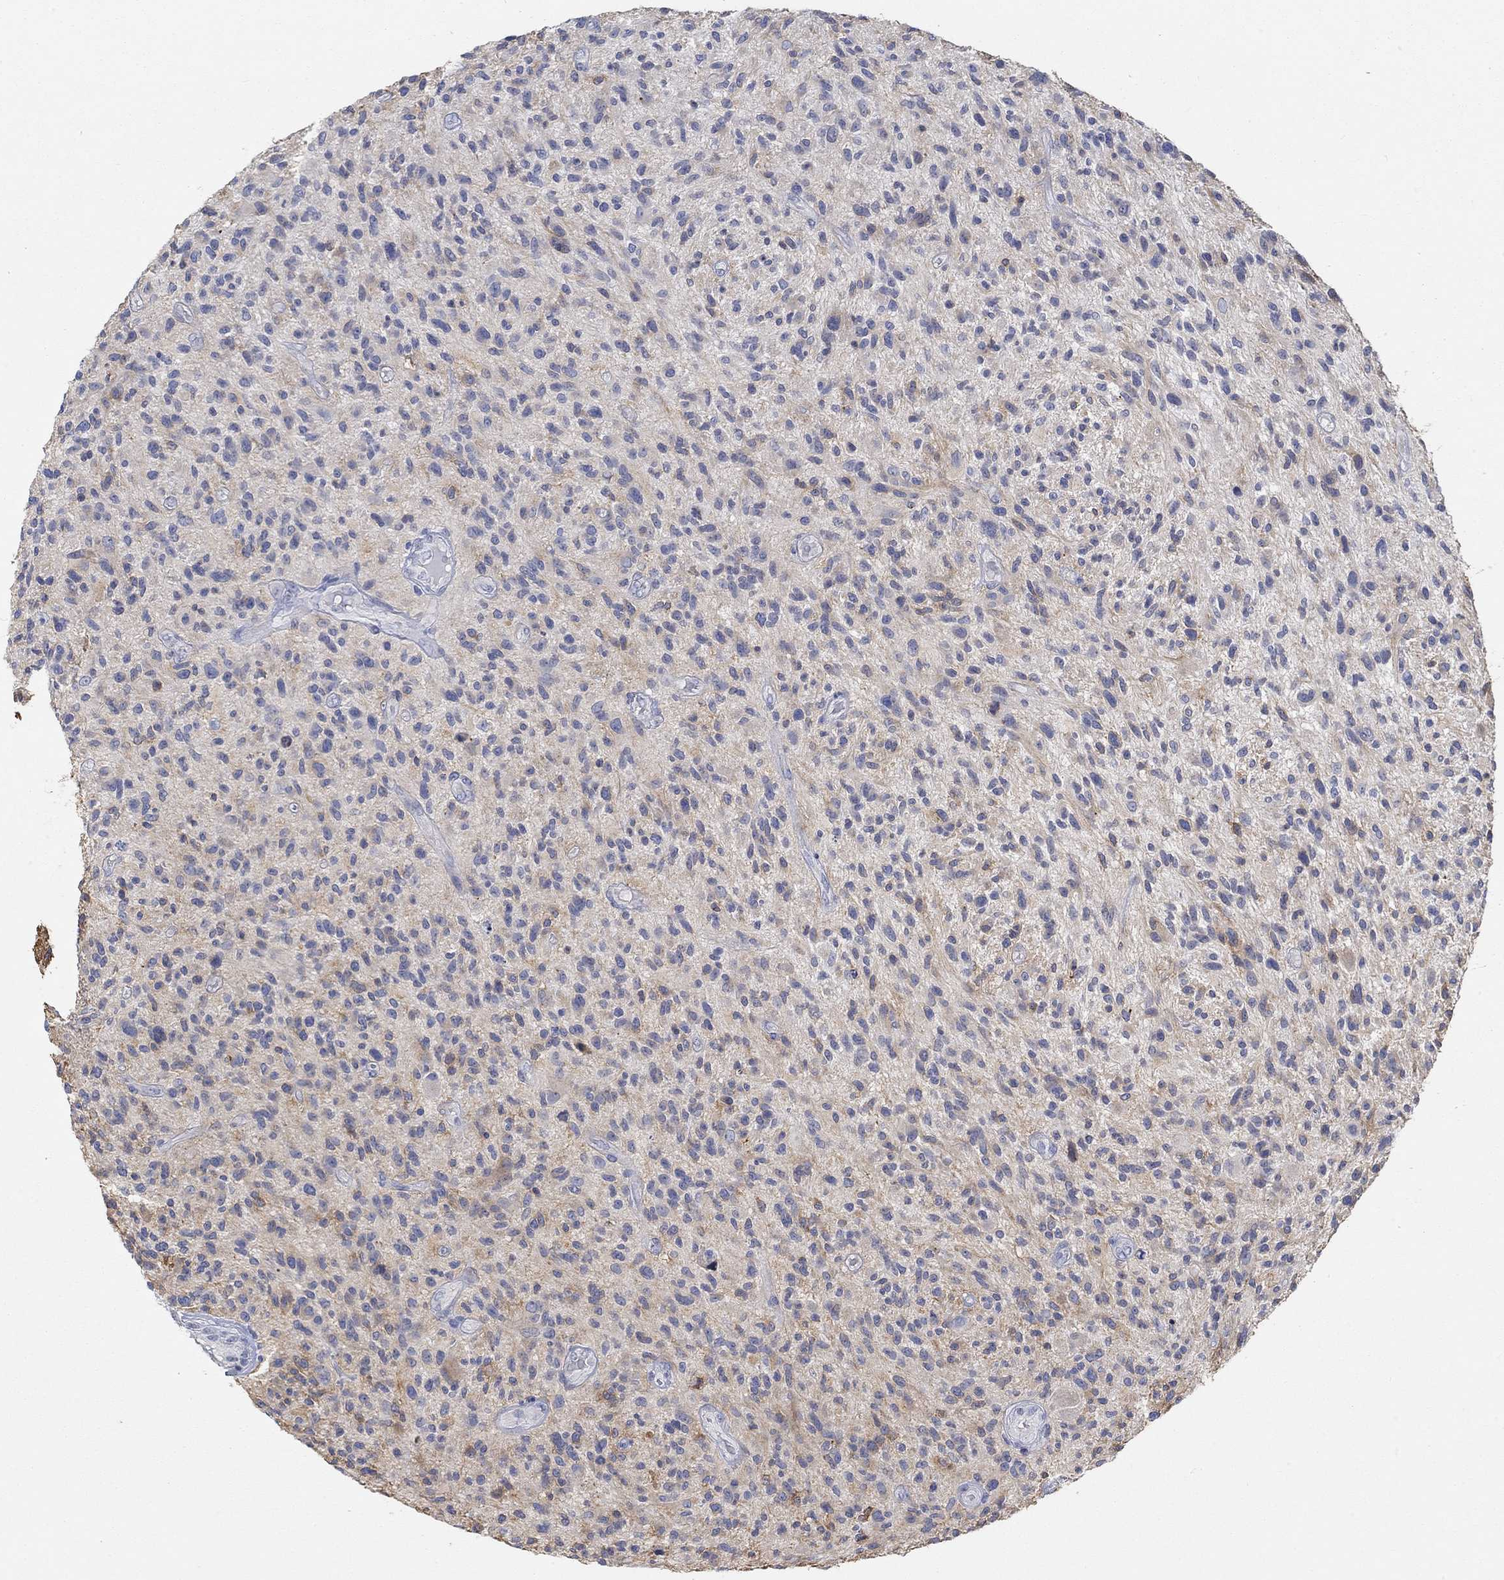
{"staining": {"intensity": "negative", "quantity": "none", "location": "none"}, "tissue": "glioma", "cell_type": "Tumor cells", "image_type": "cancer", "snomed": [{"axis": "morphology", "description": "Glioma, malignant, High grade"}, {"axis": "topography", "description": "Brain"}], "caption": "Tumor cells are negative for brown protein staining in malignant glioma (high-grade). (IHC, brightfield microscopy, high magnification).", "gene": "NAV3", "patient": {"sex": "male", "age": 47}}